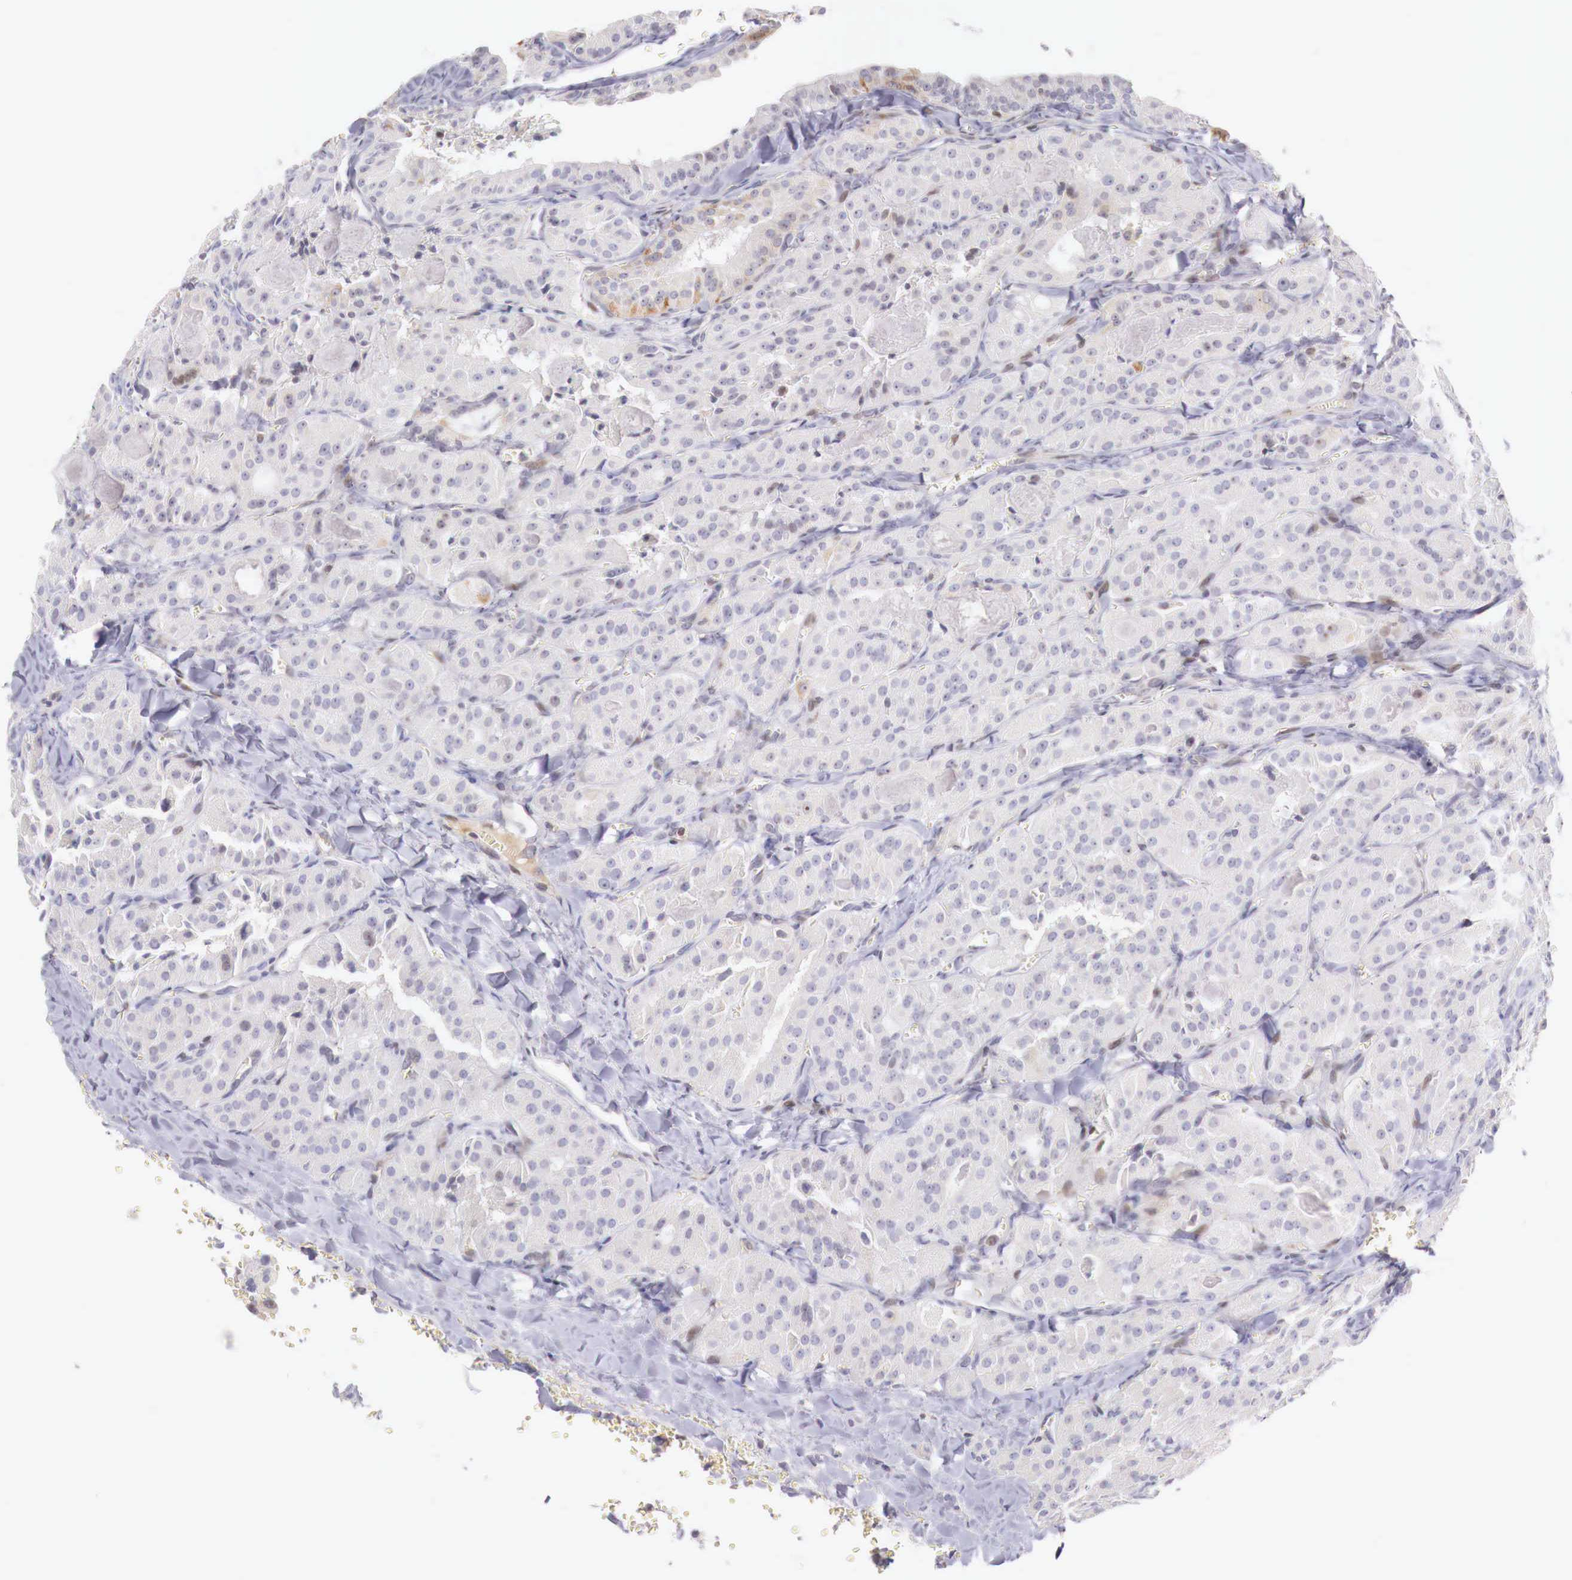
{"staining": {"intensity": "moderate", "quantity": "<25%", "location": "cytoplasmic/membranous"}, "tissue": "thyroid cancer", "cell_type": "Tumor cells", "image_type": "cancer", "snomed": [{"axis": "morphology", "description": "Carcinoma, NOS"}, {"axis": "topography", "description": "Thyroid gland"}], "caption": "The image exhibits a brown stain indicating the presence of a protein in the cytoplasmic/membranous of tumor cells in carcinoma (thyroid). (Brightfield microscopy of DAB IHC at high magnification).", "gene": "CLCN5", "patient": {"sex": "male", "age": 76}}